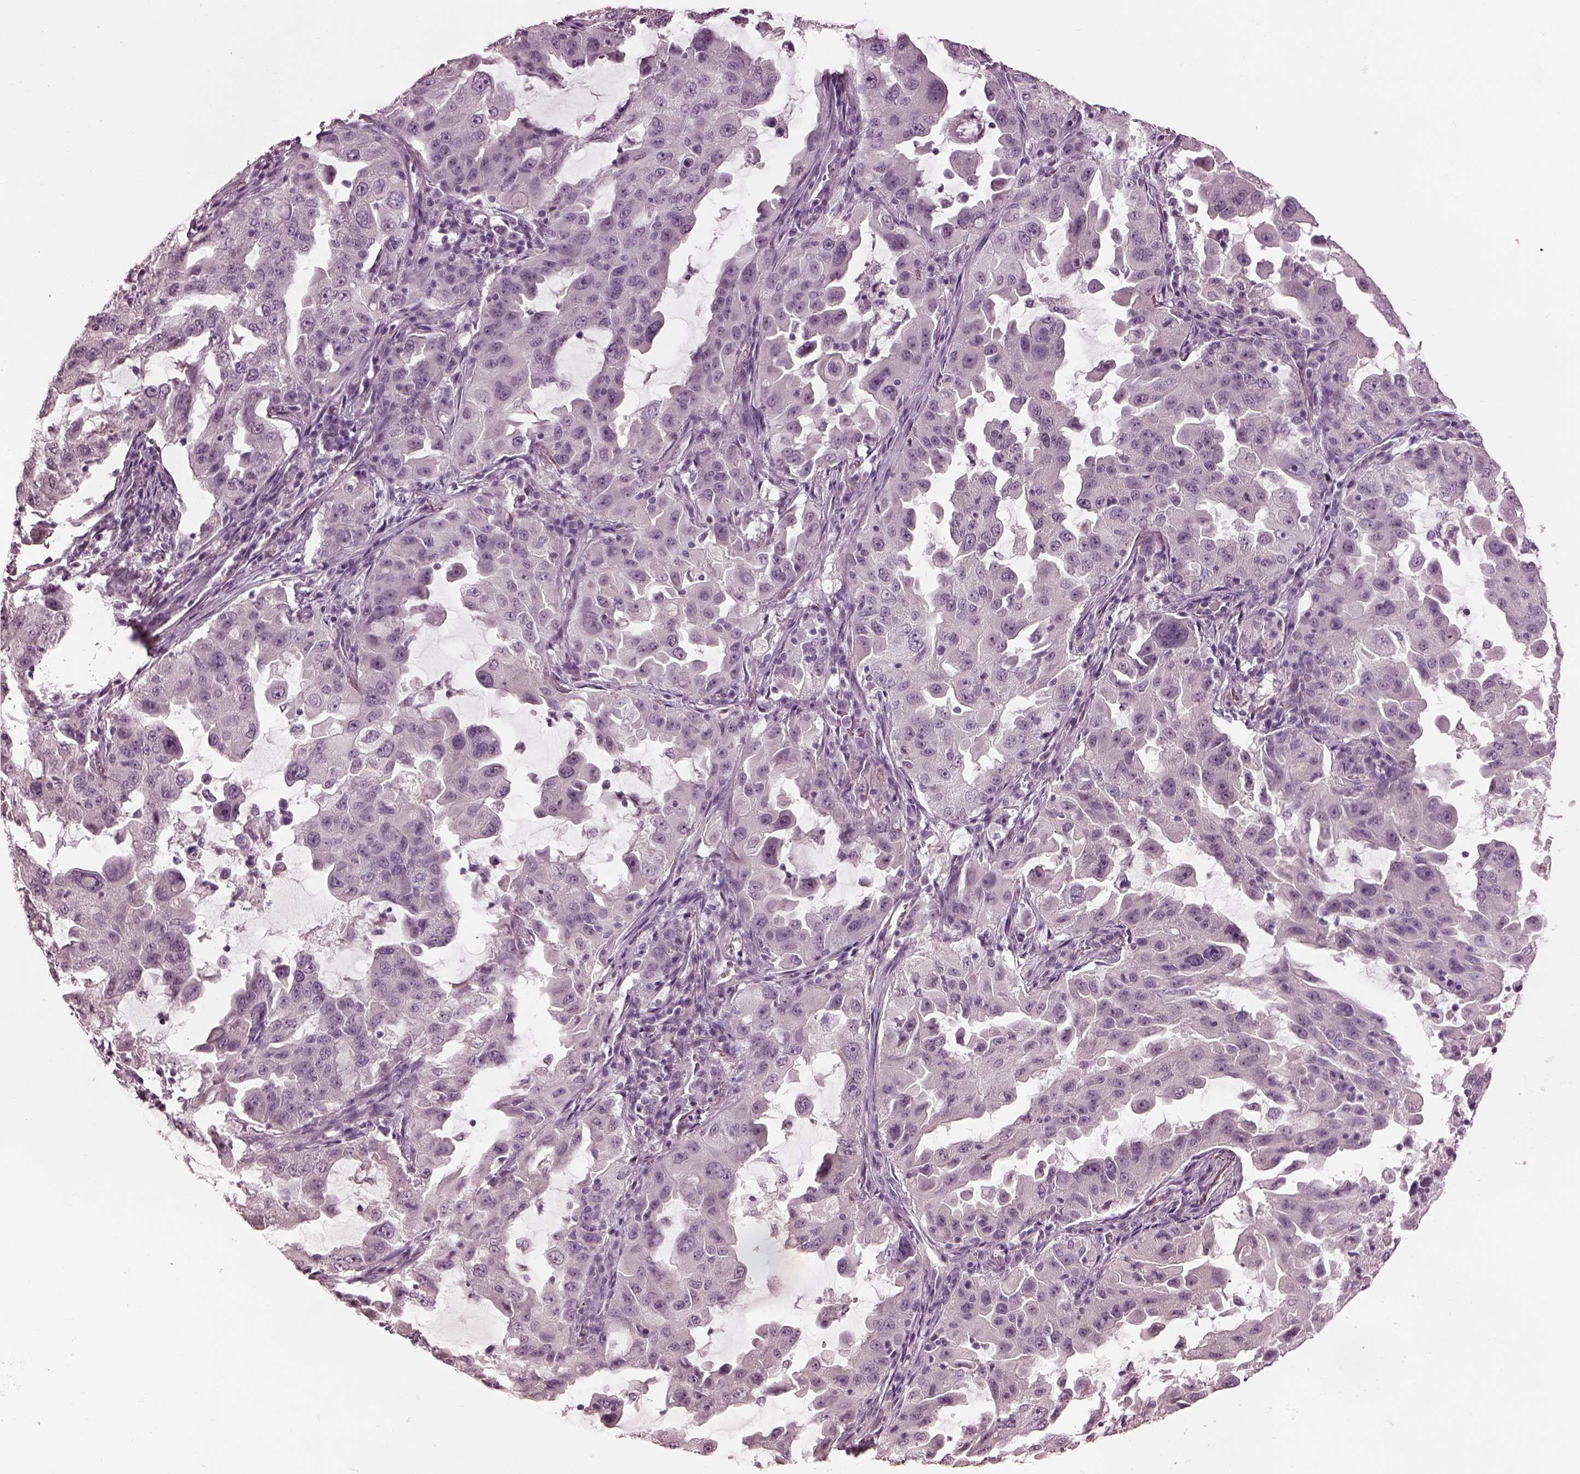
{"staining": {"intensity": "negative", "quantity": "none", "location": "none"}, "tissue": "lung cancer", "cell_type": "Tumor cells", "image_type": "cancer", "snomed": [{"axis": "morphology", "description": "Adenocarcinoma, NOS"}, {"axis": "topography", "description": "Lung"}], "caption": "Immunohistochemistry histopathology image of lung cancer stained for a protein (brown), which displays no positivity in tumor cells. (IHC, brightfield microscopy, high magnification).", "gene": "GARIN4", "patient": {"sex": "female", "age": 61}}